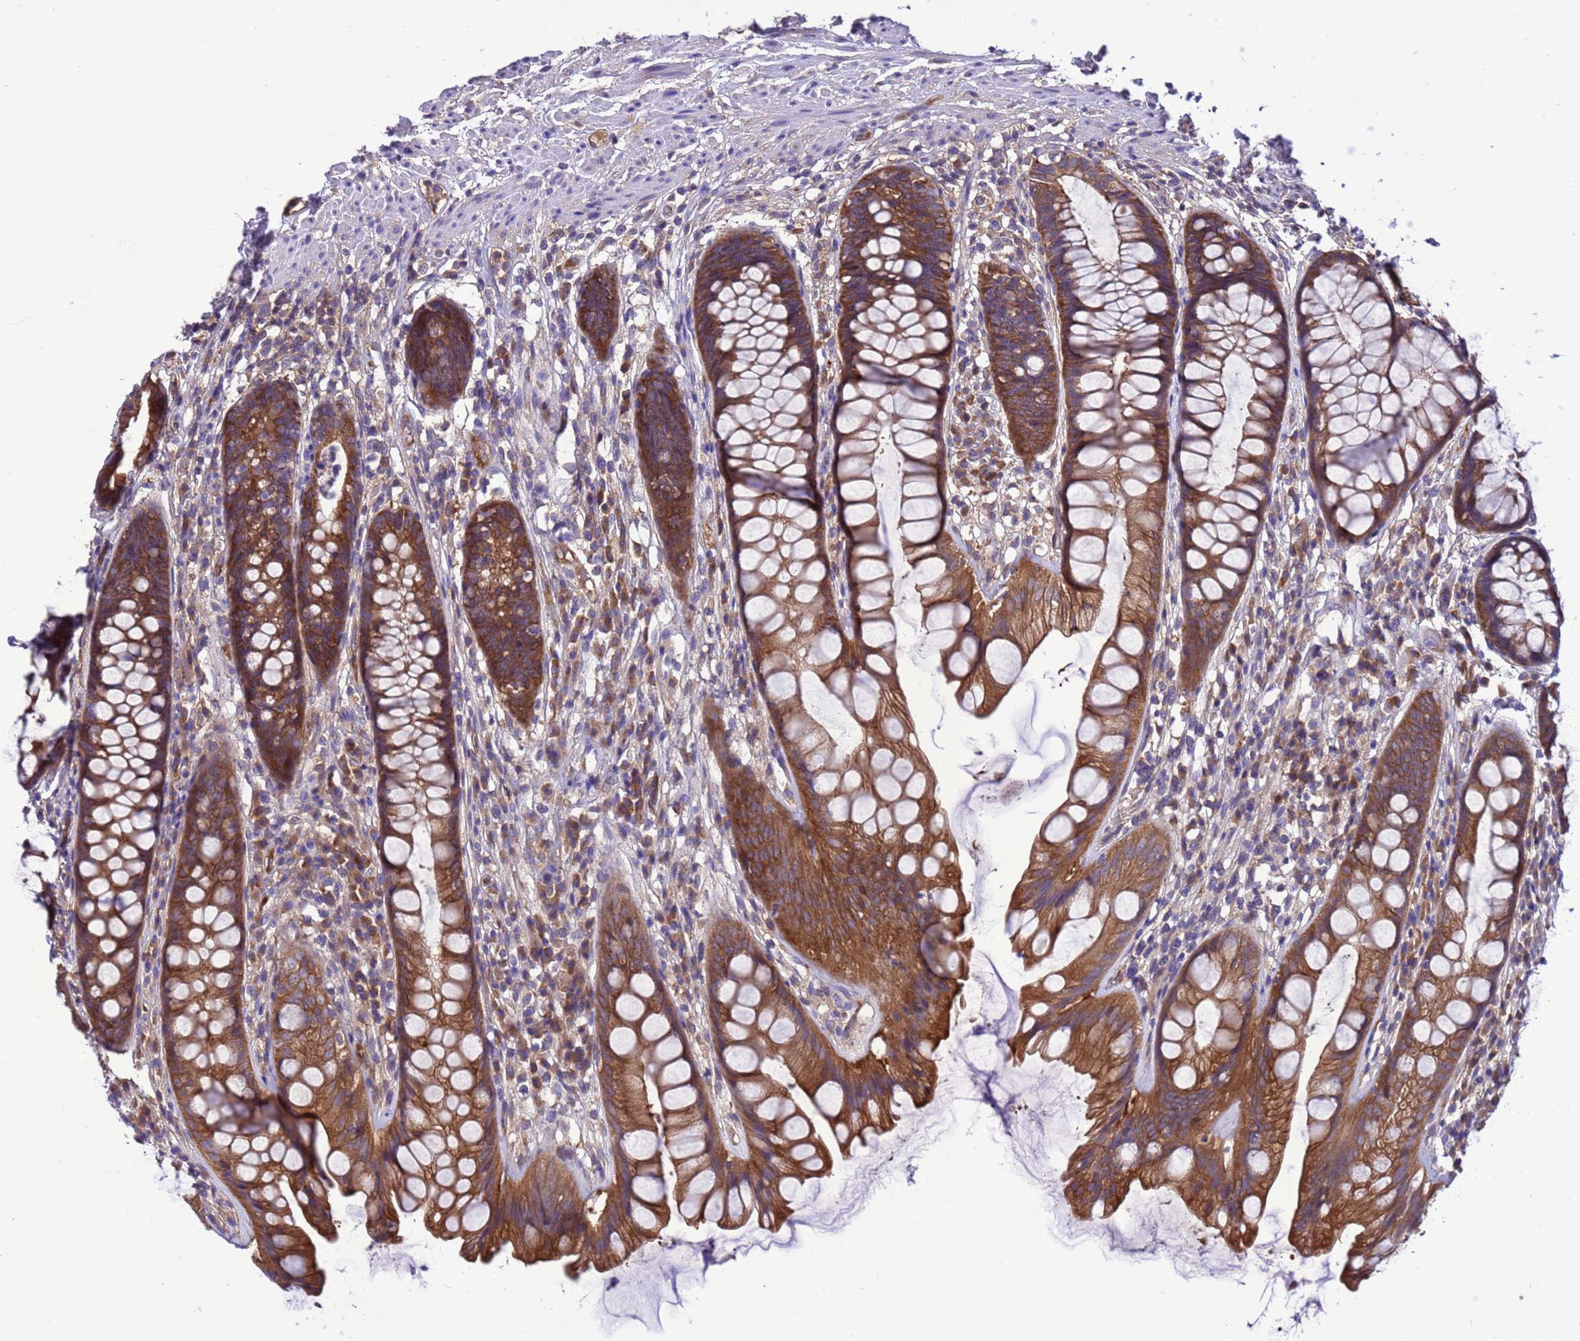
{"staining": {"intensity": "strong", "quantity": ">75%", "location": "cytoplasmic/membranous"}, "tissue": "rectum", "cell_type": "Glandular cells", "image_type": "normal", "snomed": [{"axis": "morphology", "description": "Normal tissue, NOS"}, {"axis": "topography", "description": "Rectum"}], "caption": "Immunohistochemical staining of benign rectum displays strong cytoplasmic/membranous protein positivity in approximately >75% of glandular cells. Using DAB (3,3'-diaminobenzidine) (brown) and hematoxylin (blue) stains, captured at high magnification using brightfield microscopy.", "gene": "RABEP2", "patient": {"sex": "male", "age": 74}}